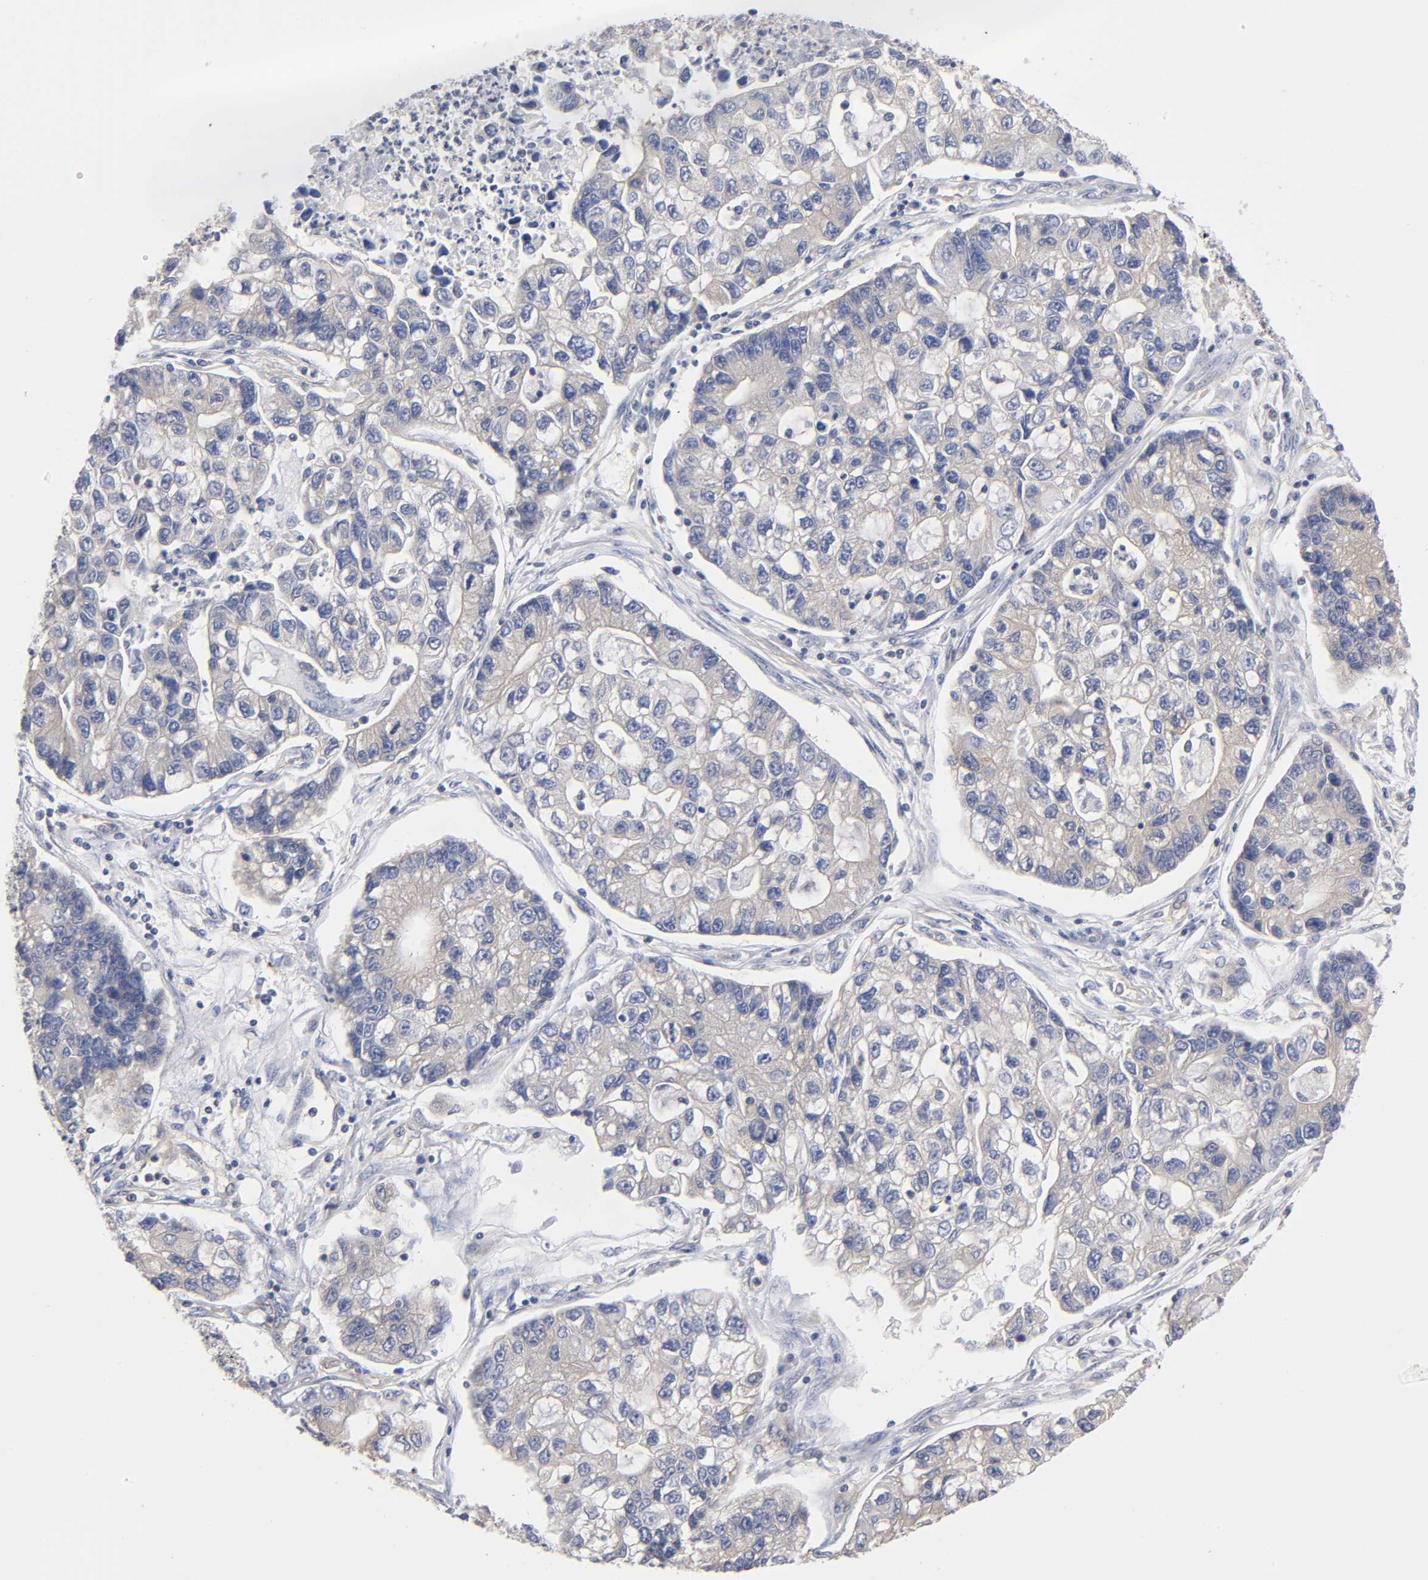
{"staining": {"intensity": "weak", "quantity": "<25%", "location": "cytoplasmic/membranous"}, "tissue": "lung cancer", "cell_type": "Tumor cells", "image_type": "cancer", "snomed": [{"axis": "morphology", "description": "Adenocarcinoma, NOS"}, {"axis": "topography", "description": "Lung"}], "caption": "DAB (3,3'-diaminobenzidine) immunohistochemical staining of lung adenocarcinoma exhibits no significant expression in tumor cells.", "gene": "STRN3", "patient": {"sex": "female", "age": 51}}